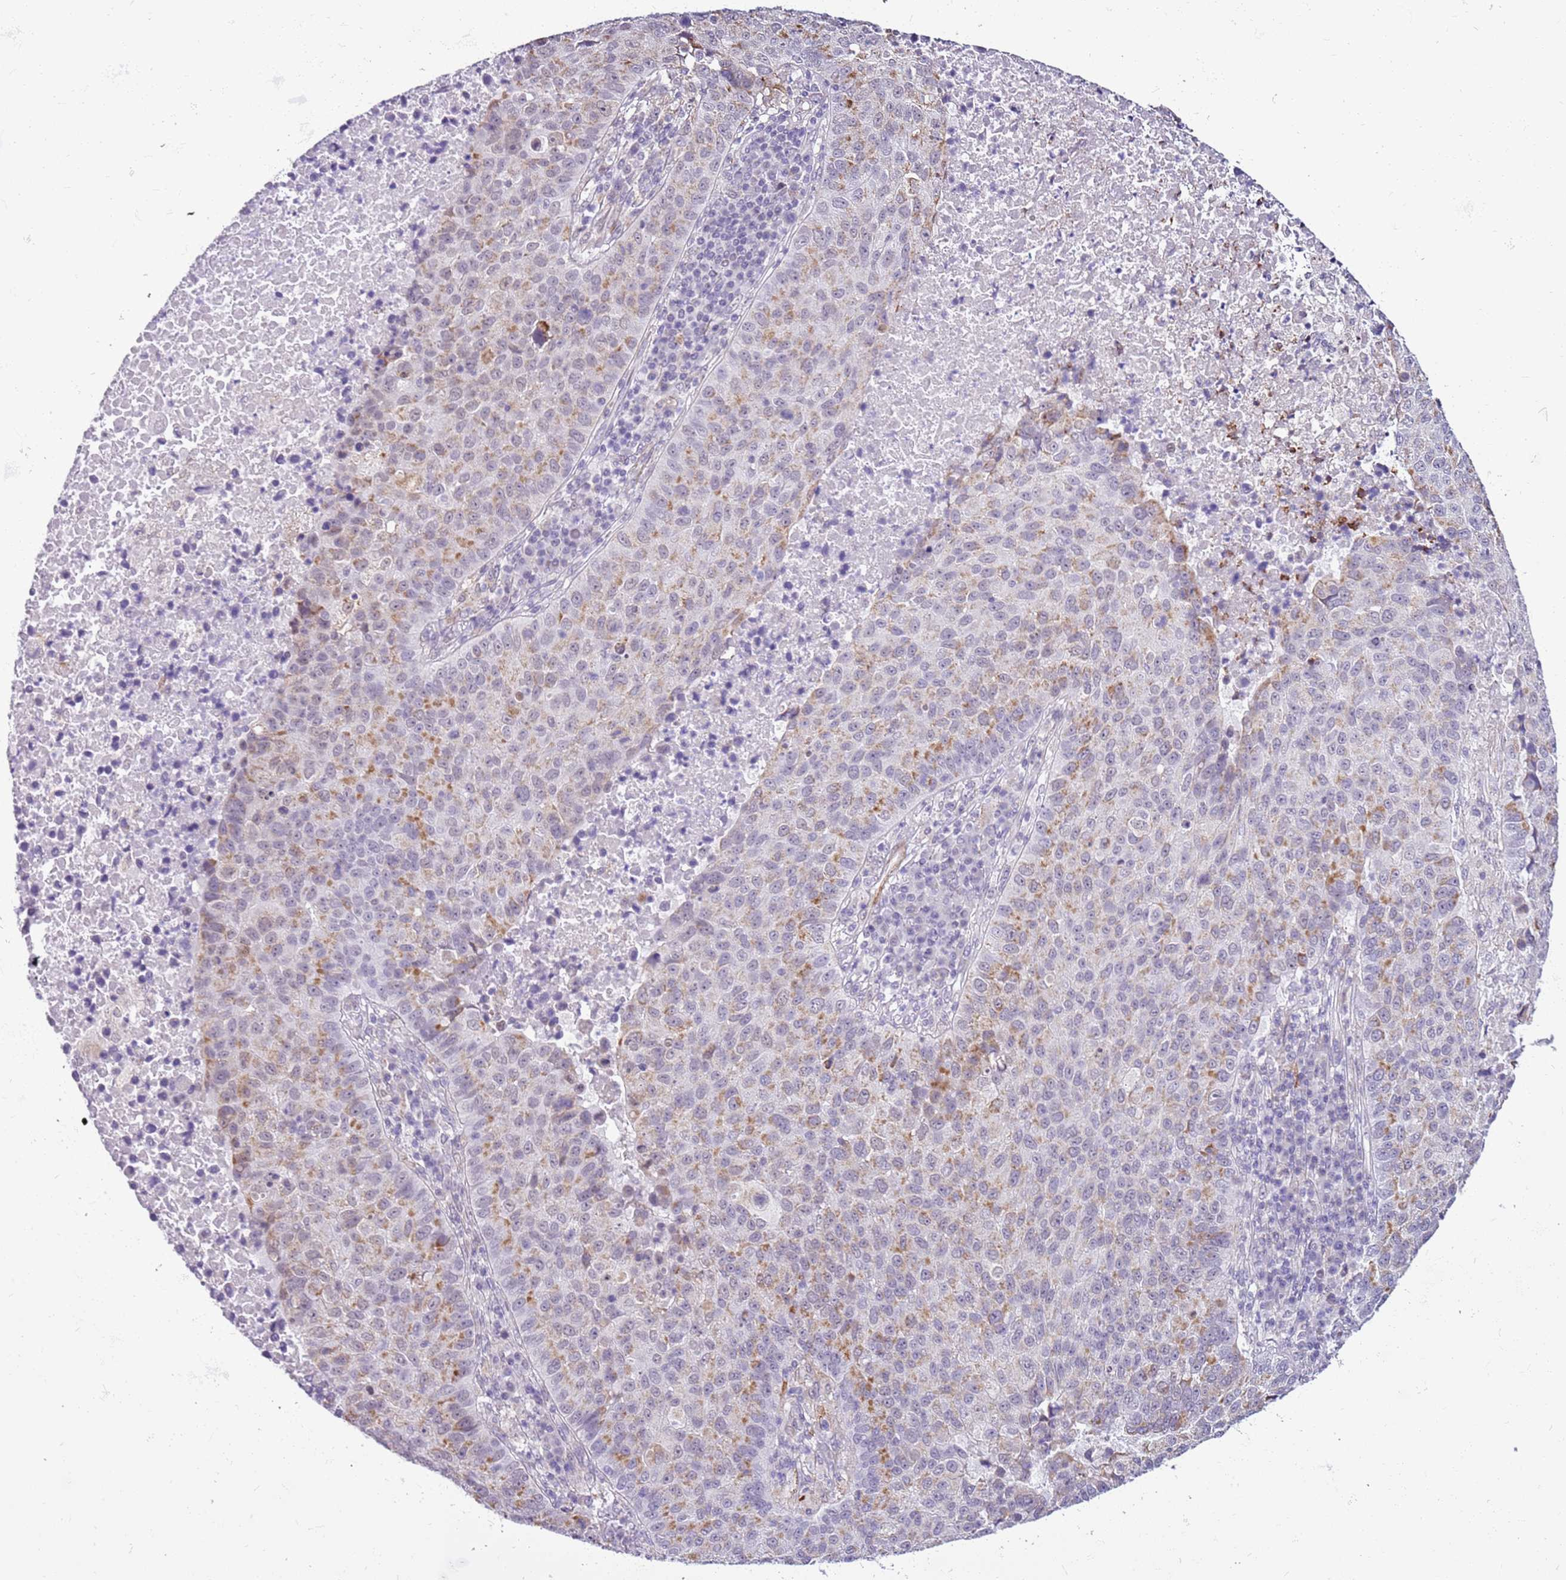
{"staining": {"intensity": "moderate", "quantity": "<25%", "location": "cytoplasmic/membranous"}, "tissue": "lung cancer", "cell_type": "Tumor cells", "image_type": "cancer", "snomed": [{"axis": "morphology", "description": "Squamous cell carcinoma, NOS"}, {"axis": "topography", "description": "Lung"}], "caption": "Immunohistochemical staining of human lung squamous cell carcinoma displays moderate cytoplasmic/membranous protein staining in approximately <25% of tumor cells.", "gene": "SMIM4", "patient": {"sex": "male", "age": 73}}